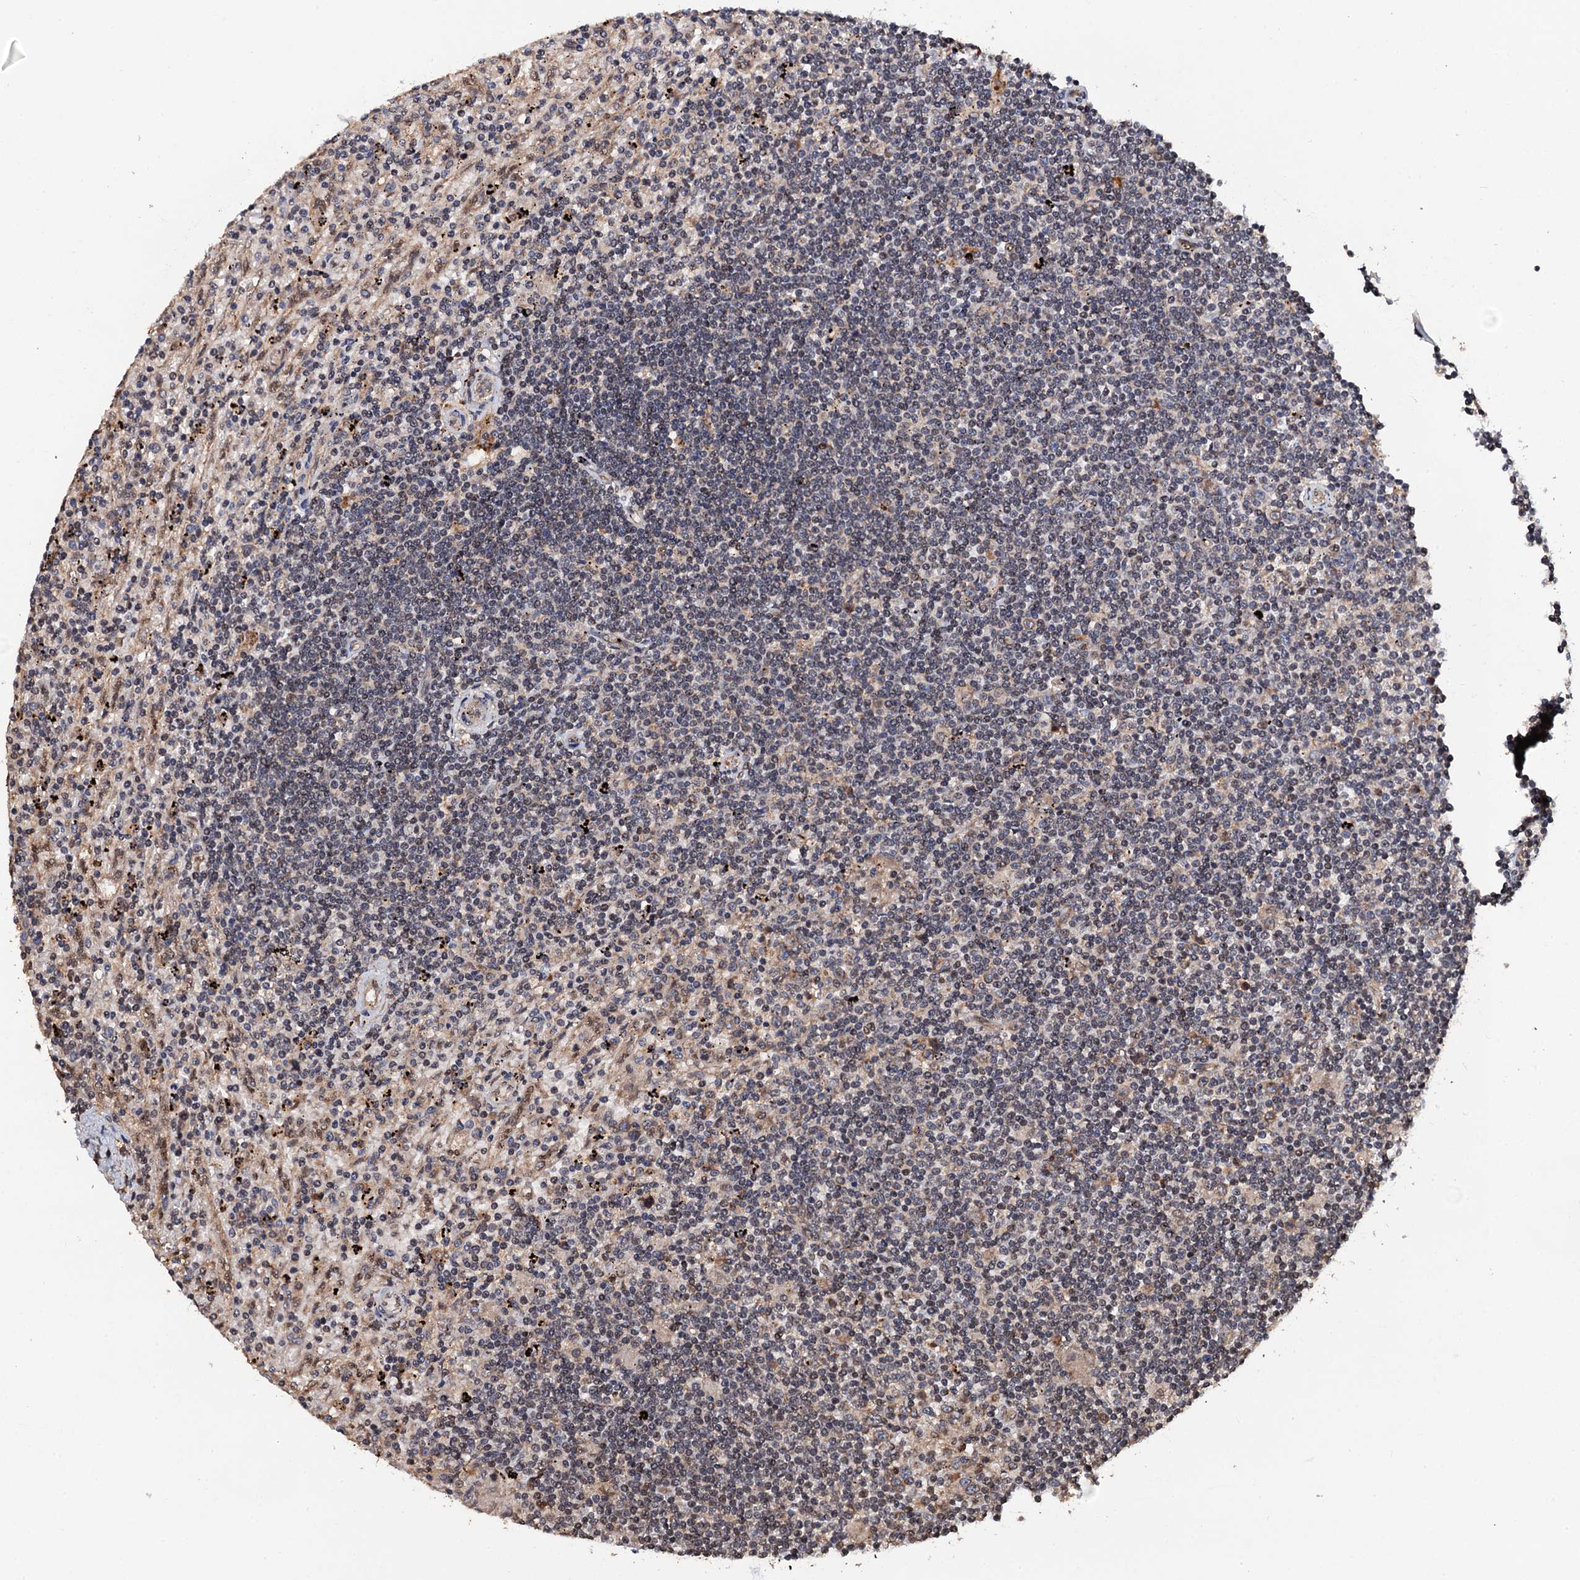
{"staining": {"intensity": "negative", "quantity": "none", "location": "none"}, "tissue": "lymphoma", "cell_type": "Tumor cells", "image_type": "cancer", "snomed": [{"axis": "morphology", "description": "Malignant lymphoma, non-Hodgkin's type, Low grade"}, {"axis": "topography", "description": "Spleen"}], "caption": "Human low-grade malignant lymphoma, non-Hodgkin's type stained for a protein using immunohistochemistry (IHC) demonstrates no staining in tumor cells.", "gene": "MIER2", "patient": {"sex": "male", "age": 76}}